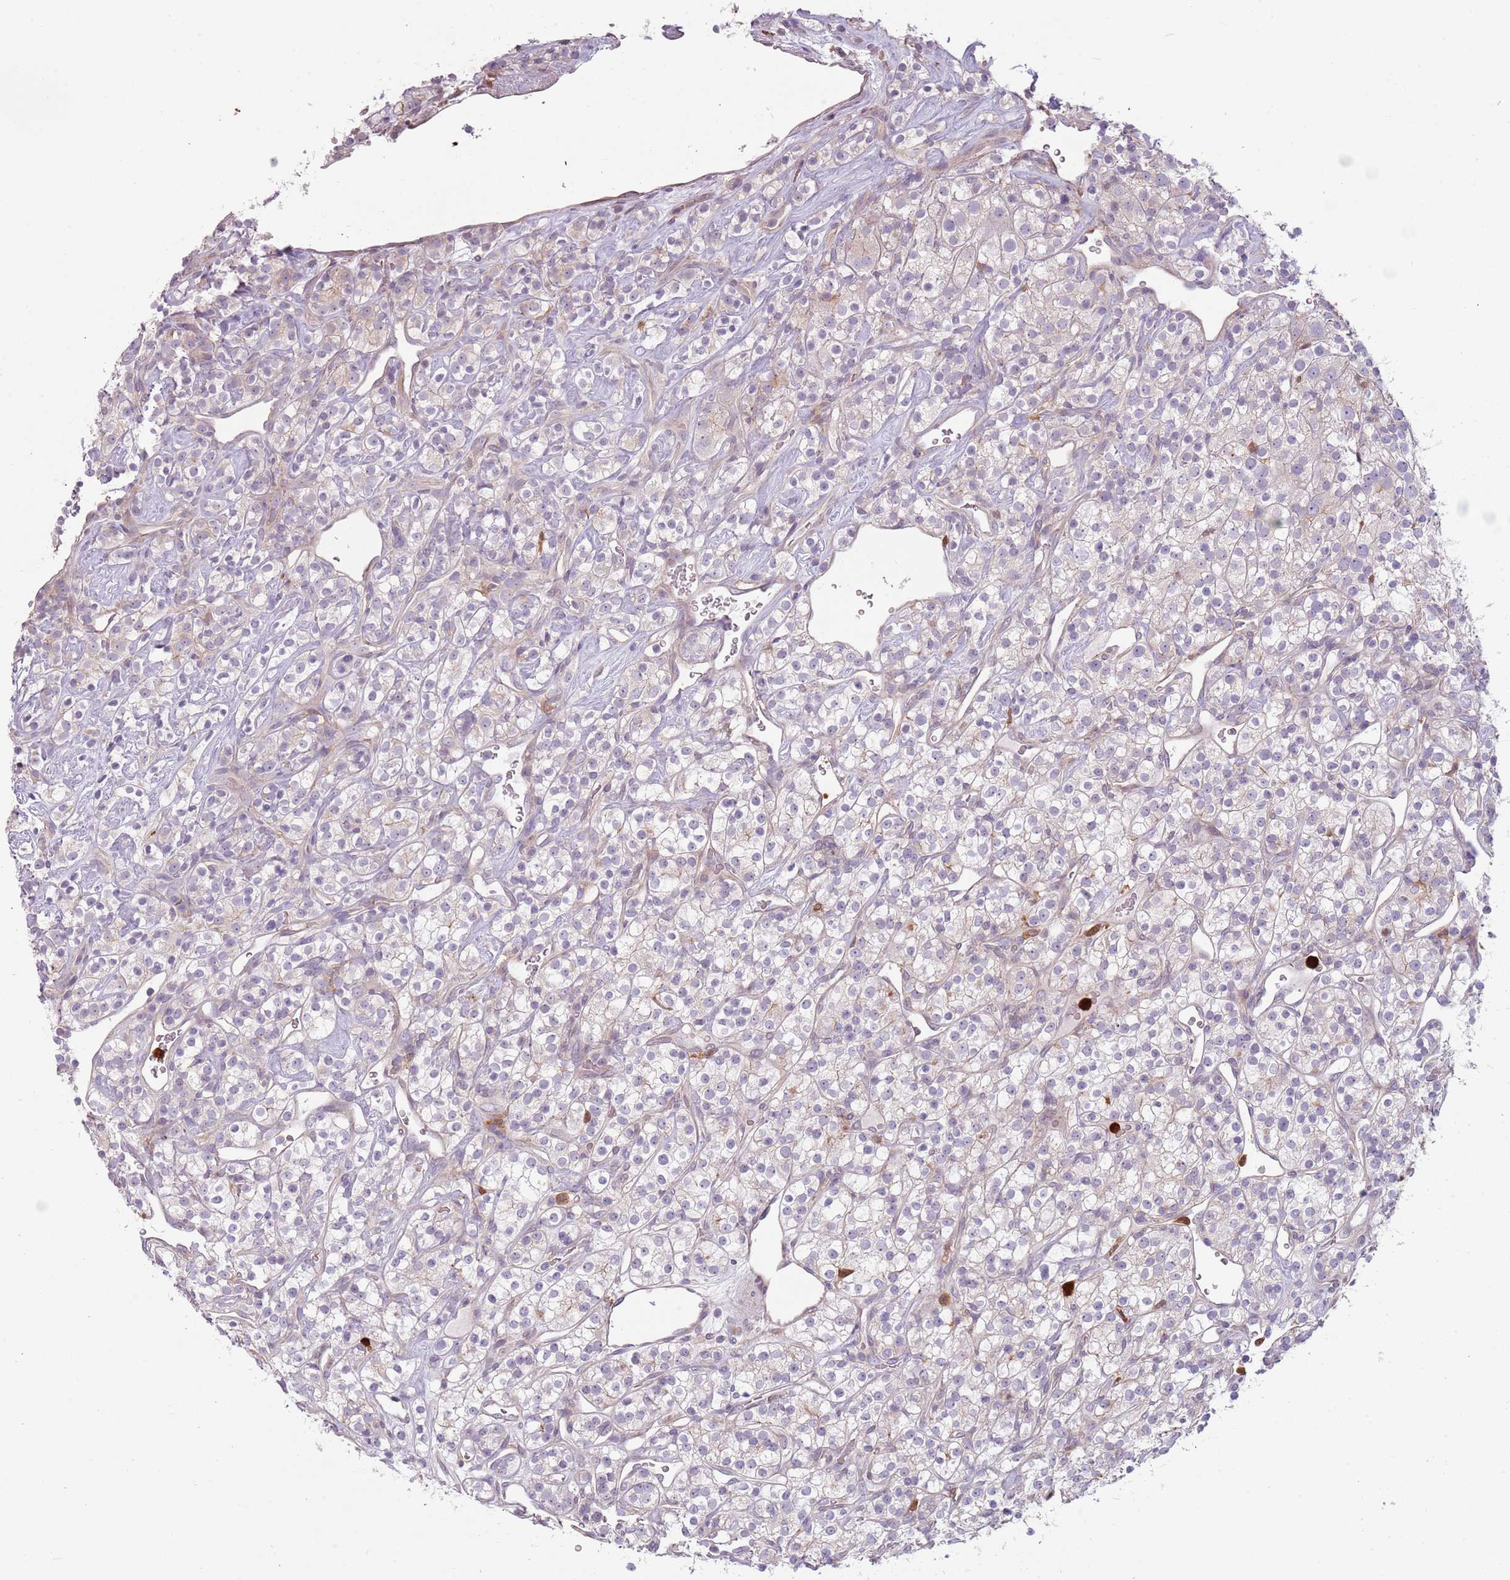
{"staining": {"intensity": "negative", "quantity": "none", "location": "none"}, "tissue": "renal cancer", "cell_type": "Tumor cells", "image_type": "cancer", "snomed": [{"axis": "morphology", "description": "Adenocarcinoma, NOS"}, {"axis": "topography", "description": "Kidney"}], "caption": "Histopathology image shows no protein expression in tumor cells of renal cancer (adenocarcinoma) tissue.", "gene": "SPAG4", "patient": {"sex": "male", "age": 77}}